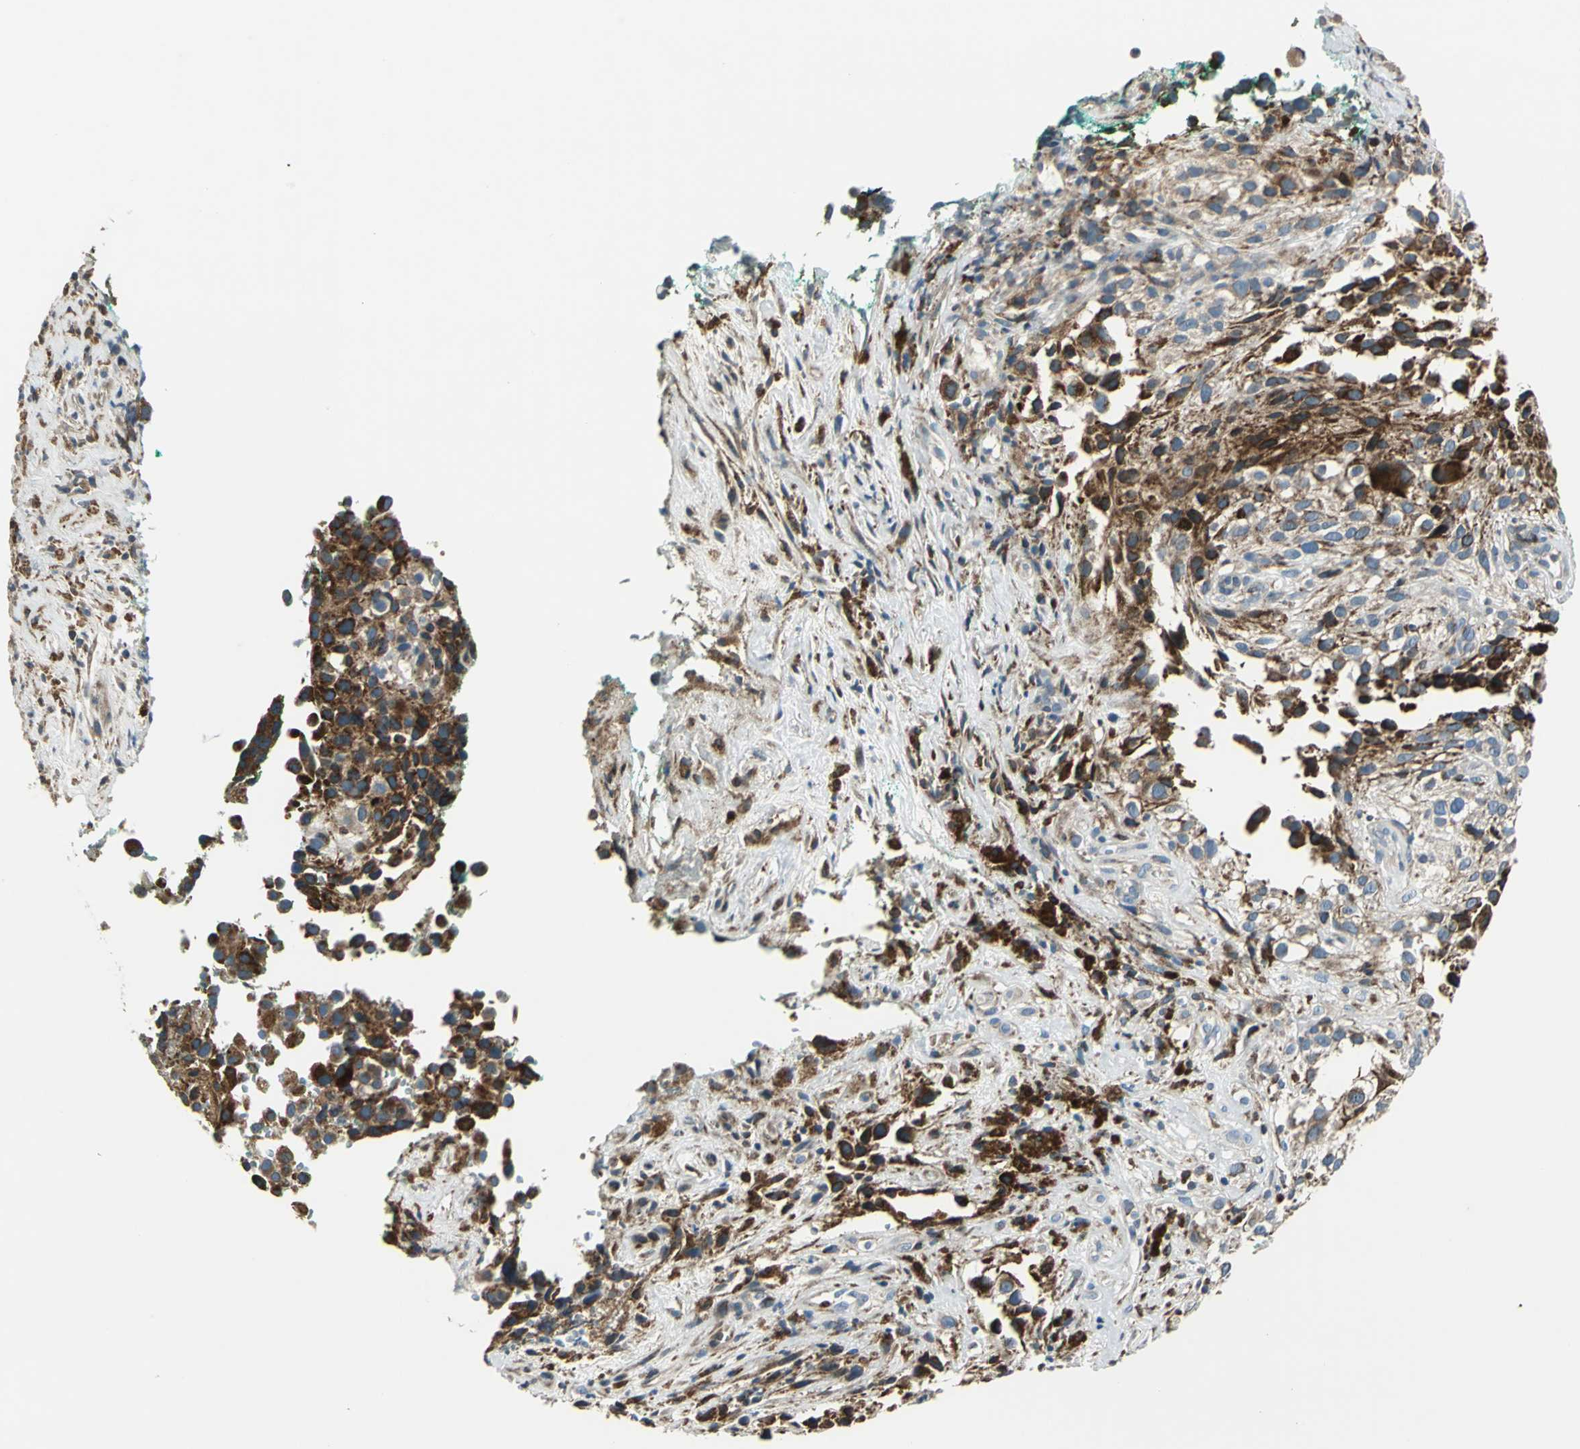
{"staining": {"intensity": "strong", "quantity": "25%-75%", "location": "cytoplasmic/membranous"}, "tissue": "melanoma", "cell_type": "Tumor cells", "image_type": "cancer", "snomed": [{"axis": "morphology", "description": "Necrosis, NOS"}, {"axis": "morphology", "description": "Malignant melanoma, NOS"}, {"axis": "topography", "description": "Skin"}], "caption": "Strong cytoplasmic/membranous protein expression is present in about 25%-75% of tumor cells in malignant melanoma.", "gene": "HTATIP2", "patient": {"sex": "female", "age": 87}}